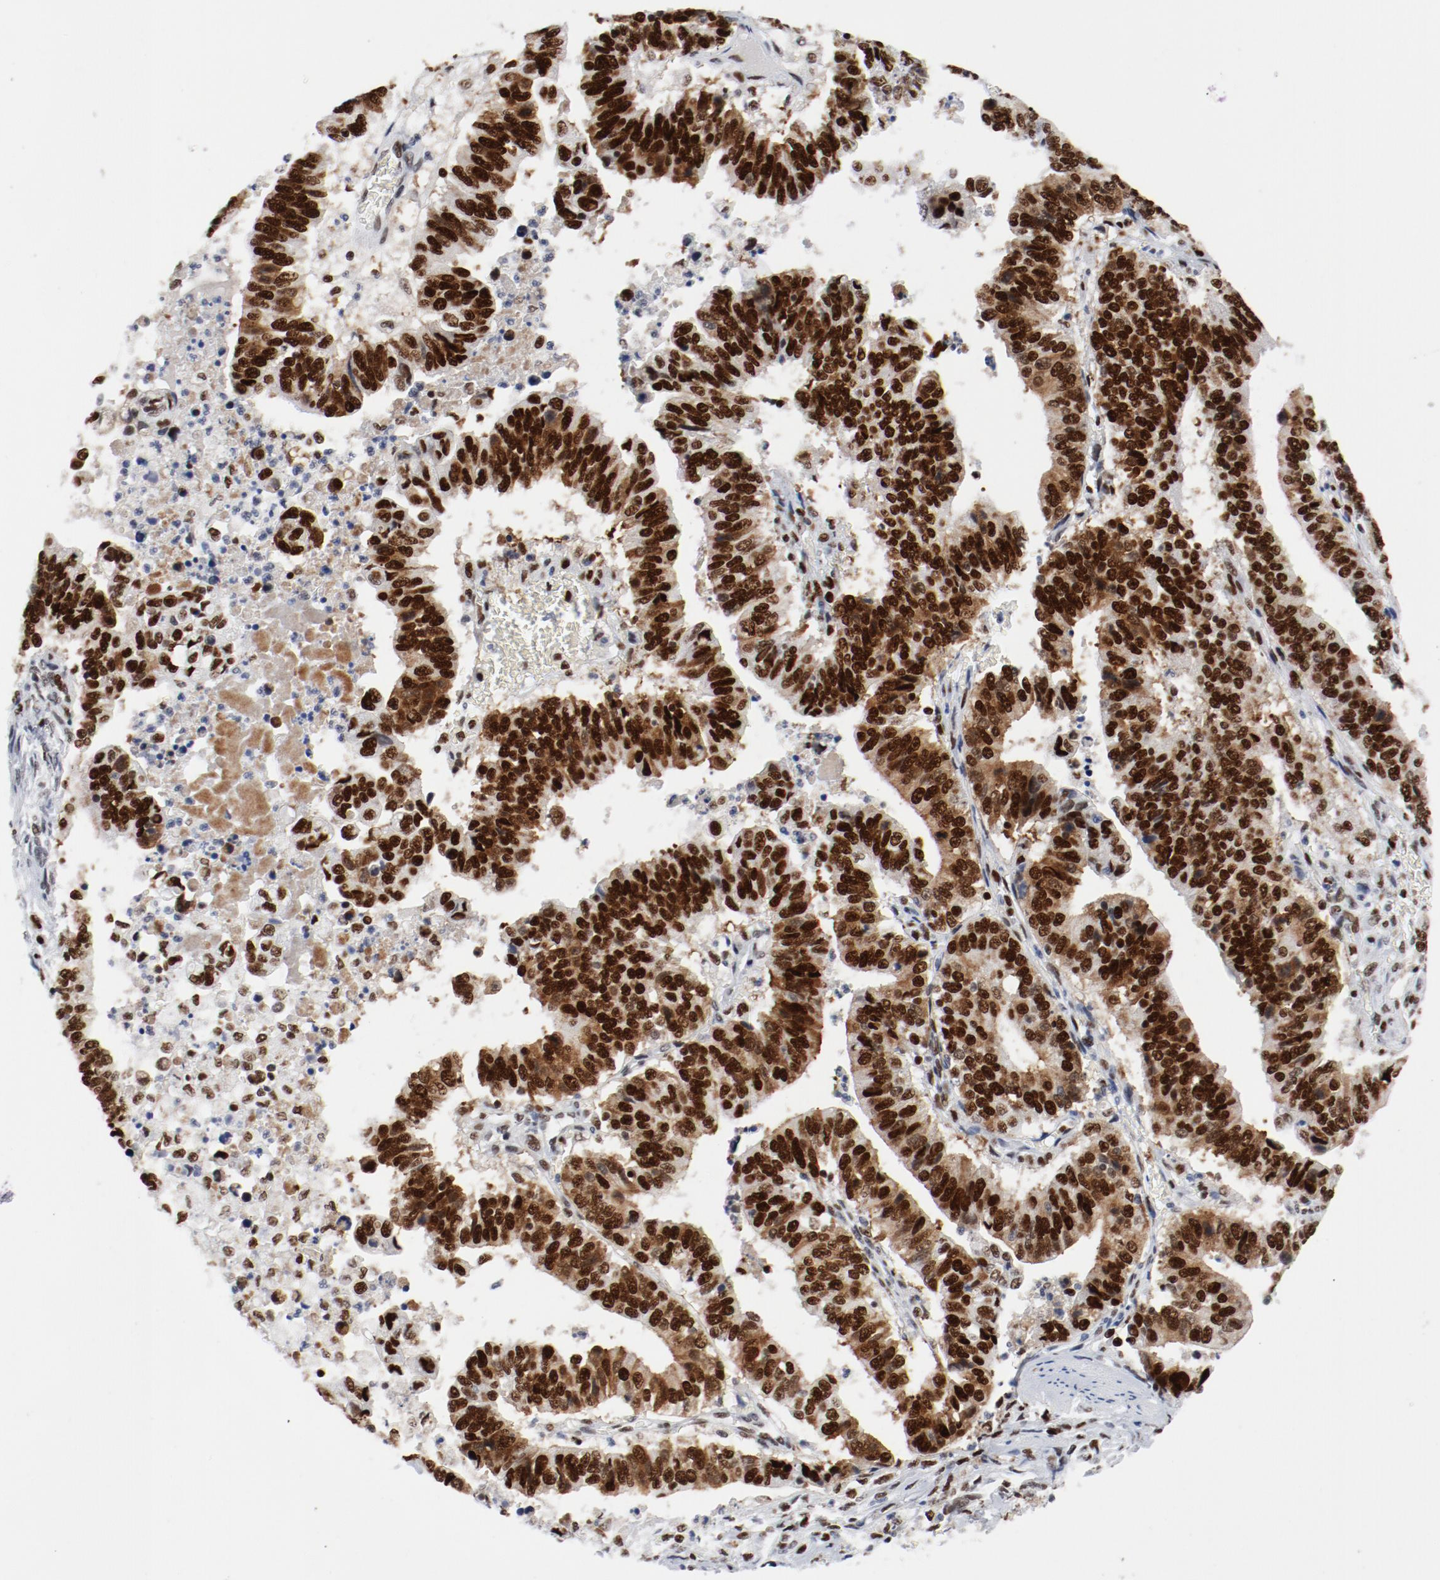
{"staining": {"intensity": "strong", "quantity": ">75%", "location": "cytoplasmic/membranous,nuclear"}, "tissue": "stomach cancer", "cell_type": "Tumor cells", "image_type": "cancer", "snomed": [{"axis": "morphology", "description": "Adenocarcinoma, NOS"}, {"axis": "topography", "description": "Stomach, upper"}], "caption": "Stomach cancer tissue displays strong cytoplasmic/membranous and nuclear expression in about >75% of tumor cells, visualized by immunohistochemistry.", "gene": "POLD1", "patient": {"sex": "female", "age": 50}}